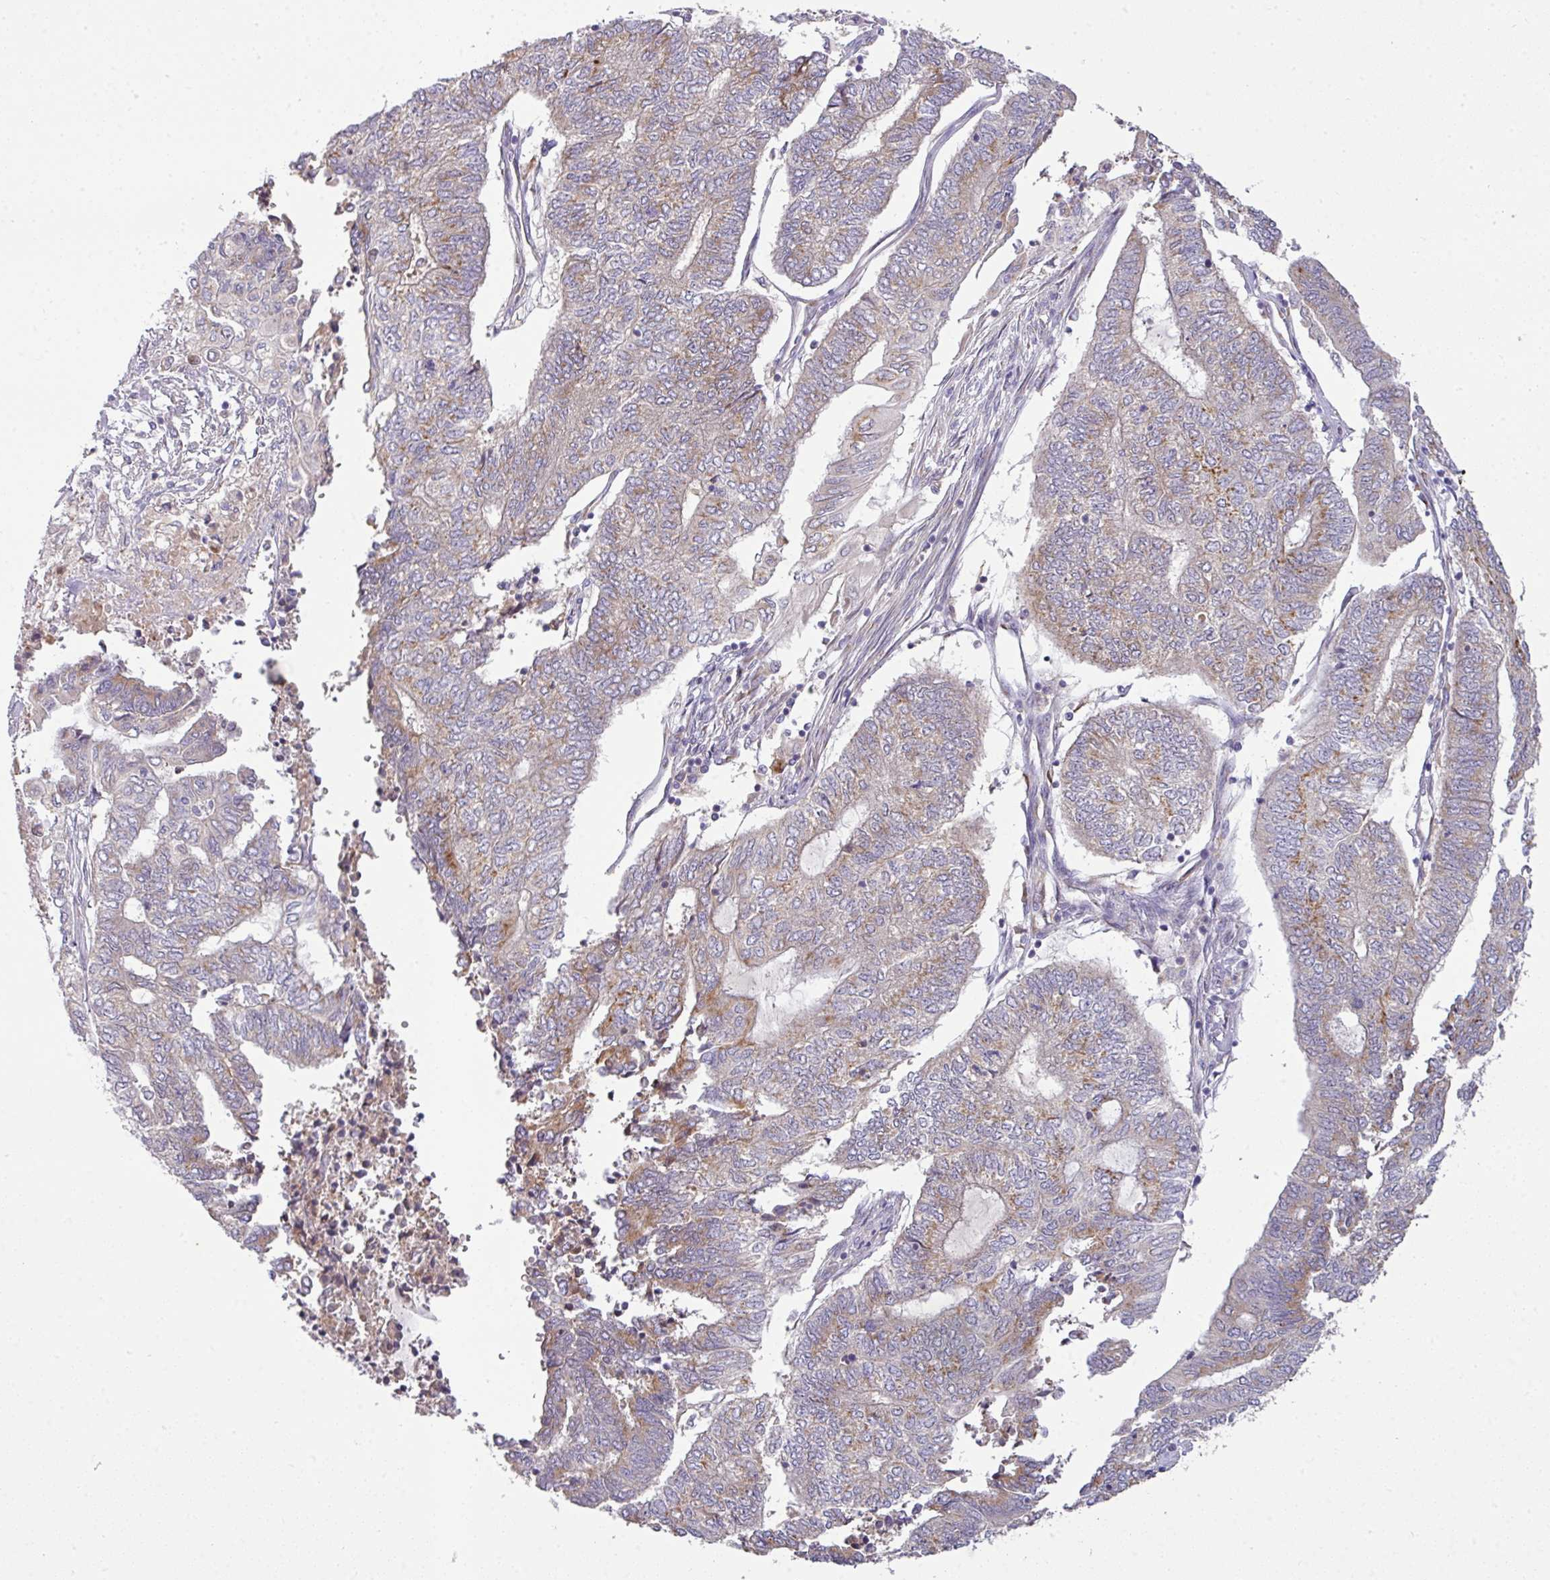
{"staining": {"intensity": "moderate", "quantity": "25%-75%", "location": "cytoplasmic/membranous"}, "tissue": "endometrial cancer", "cell_type": "Tumor cells", "image_type": "cancer", "snomed": [{"axis": "morphology", "description": "Adenocarcinoma, NOS"}, {"axis": "topography", "description": "Uterus"}, {"axis": "topography", "description": "Endometrium"}], "caption": "This histopathology image demonstrates immunohistochemistry (IHC) staining of endometrial cancer (adenocarcinoma), with medium moderate cytoplasmic/membranous expression in about 25%-75% of tumor cells.", "gene": "VTI1A", "patient": {"sex": "female", "age": 70}}